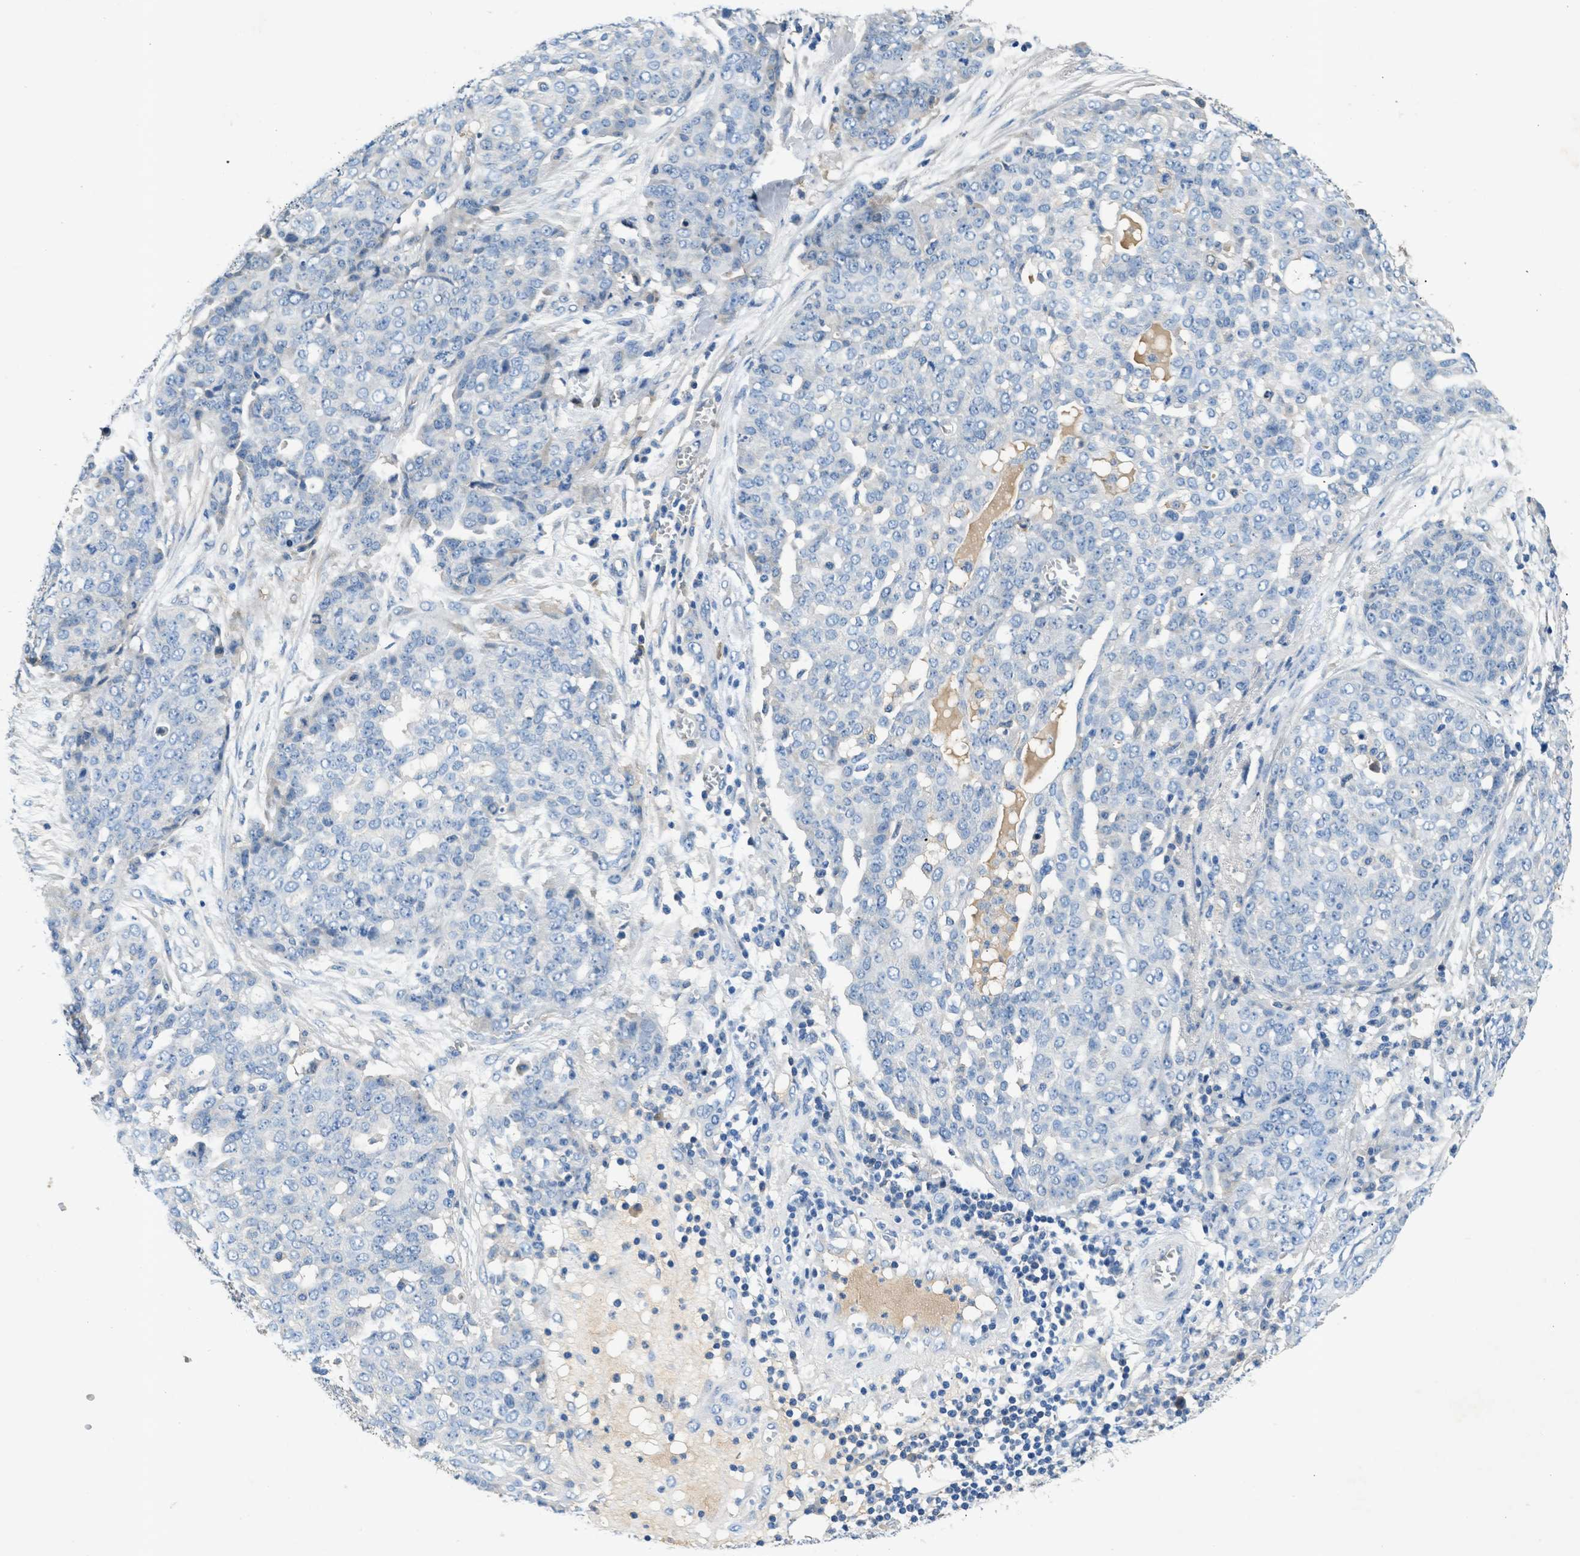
{"staining": {"intensity": "negative", "quantity": "none", "location": "none"}, "tissue": "ovarian cancer", "cell_type": "Tumor cells", "image_type": "cancer", "snomed": [{"axis": "morphology", "description": "Cystadenocarcinoma, serous, NOS"}, {"axis": "topography", "description": "Soft tissue"}, {"axis": "topography", "description": "Ovary"}], "caption": "Immunohistochemistry (IHC) photomicrograph of serous cystadenocarcinoma (ovarian) stained for a protein (brown), which exhibits no staining in tumor cells. (DAB (3,3'-diaminobenzidine) immunohistochemistry (IHC) with hematoxylin counter stain).", "gene": "RWDD2B", "patient": {"sex": "female", "age": 57}}